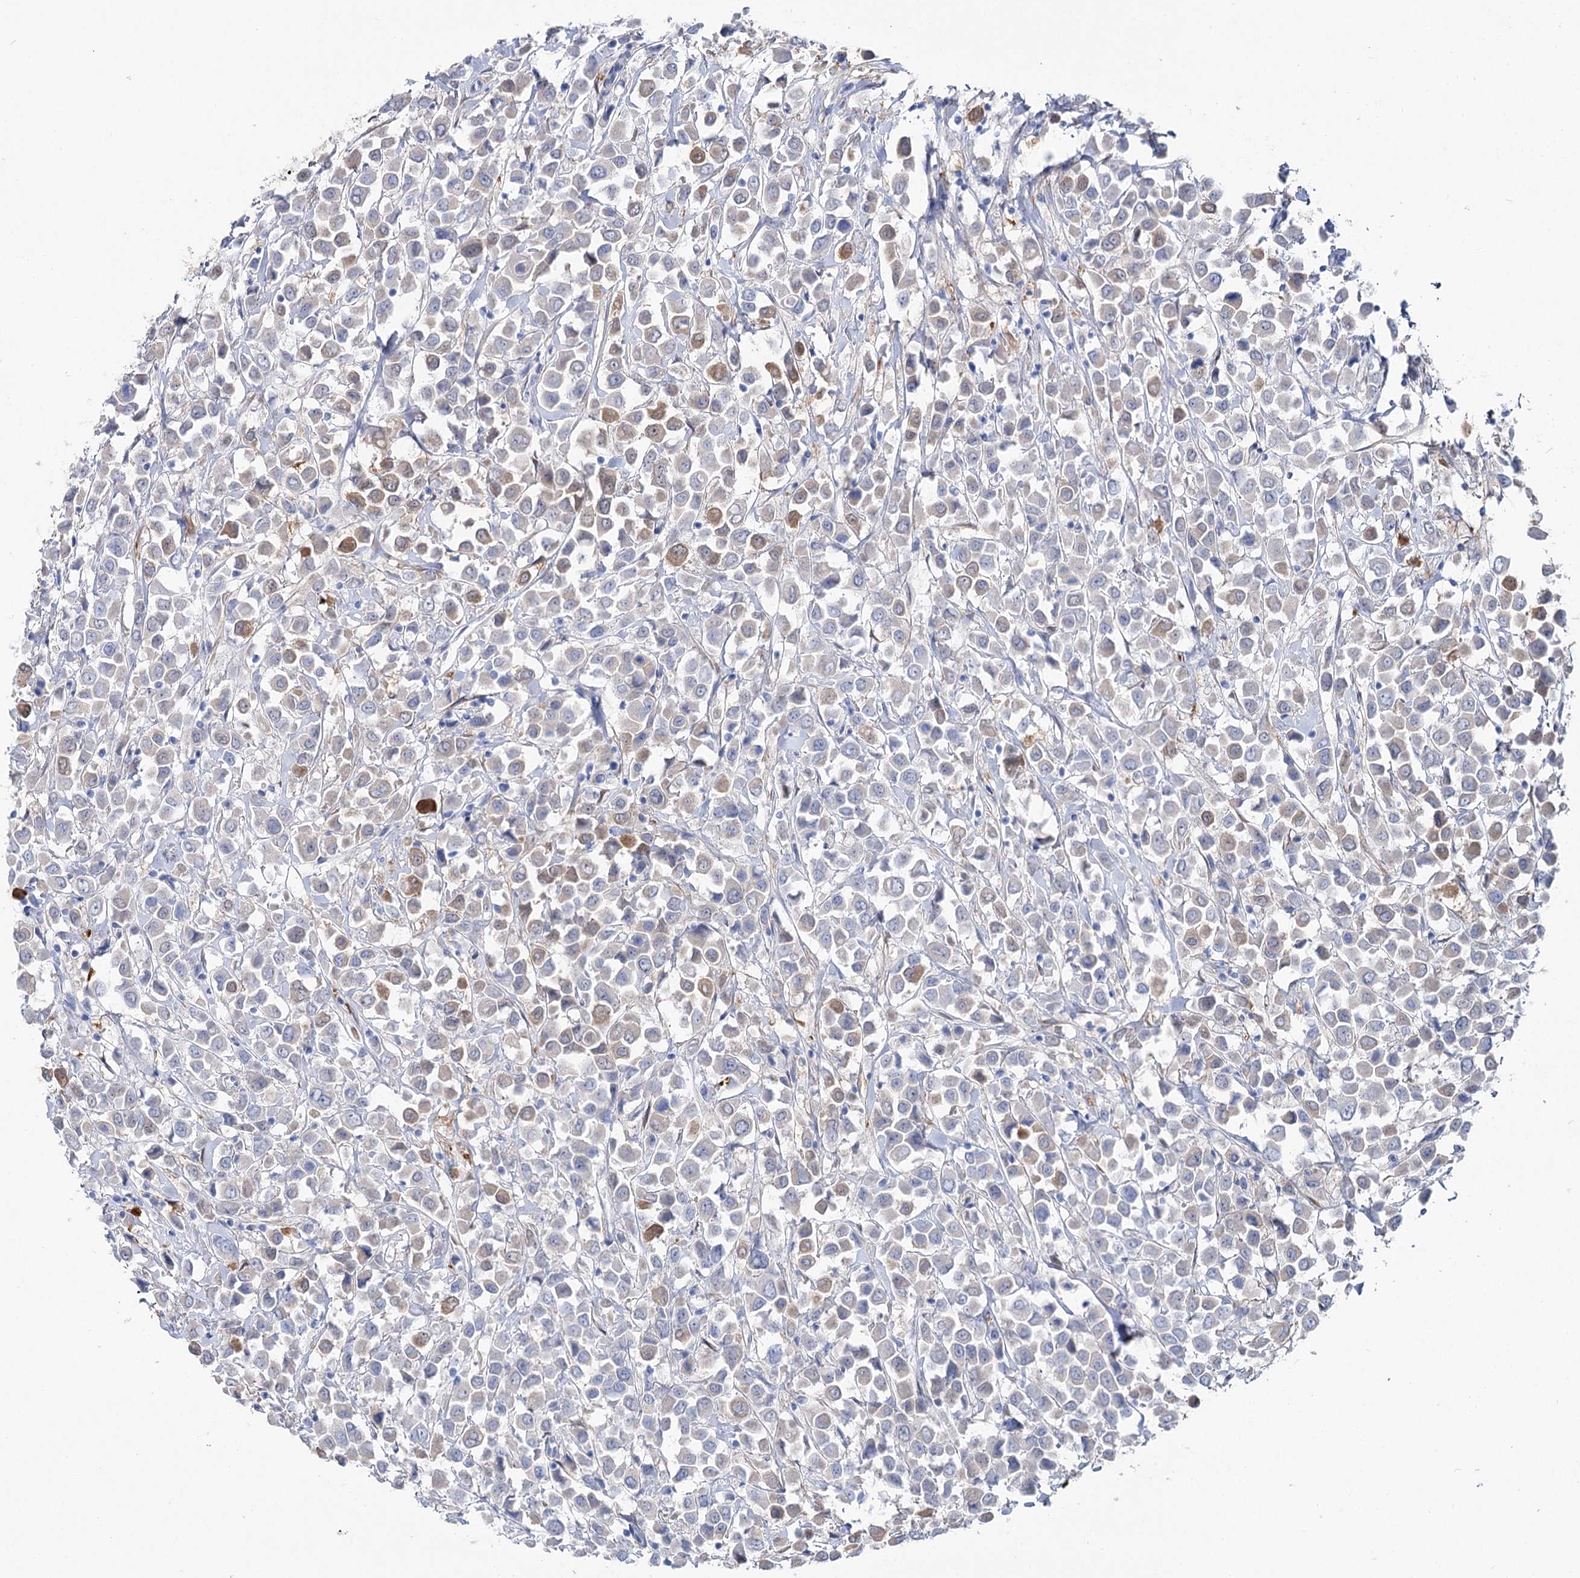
{"staining": {"intensity": "weak", "quantity": "<25%", "location": "cytoplasmic/membranous"}, "tissue": "breast cancer", "cell_type": "Tumor cells", "image_type": "cancer", "snomed": [{"axis": "morphology", "description": "Duct carcinoma"}, {"axis": "topography", "description": "Breast"}], "caption": "Tumor cells are negative for protein expression in human infiltrating ductal carcinoma (breast). (Brightfield microscopy of DAB (3,3'-diaminobenzidine) immunohistochemistry (IHC) at high magnification).", "gene": "UGDH", "patient": {"sex": "female", "age": 61}}